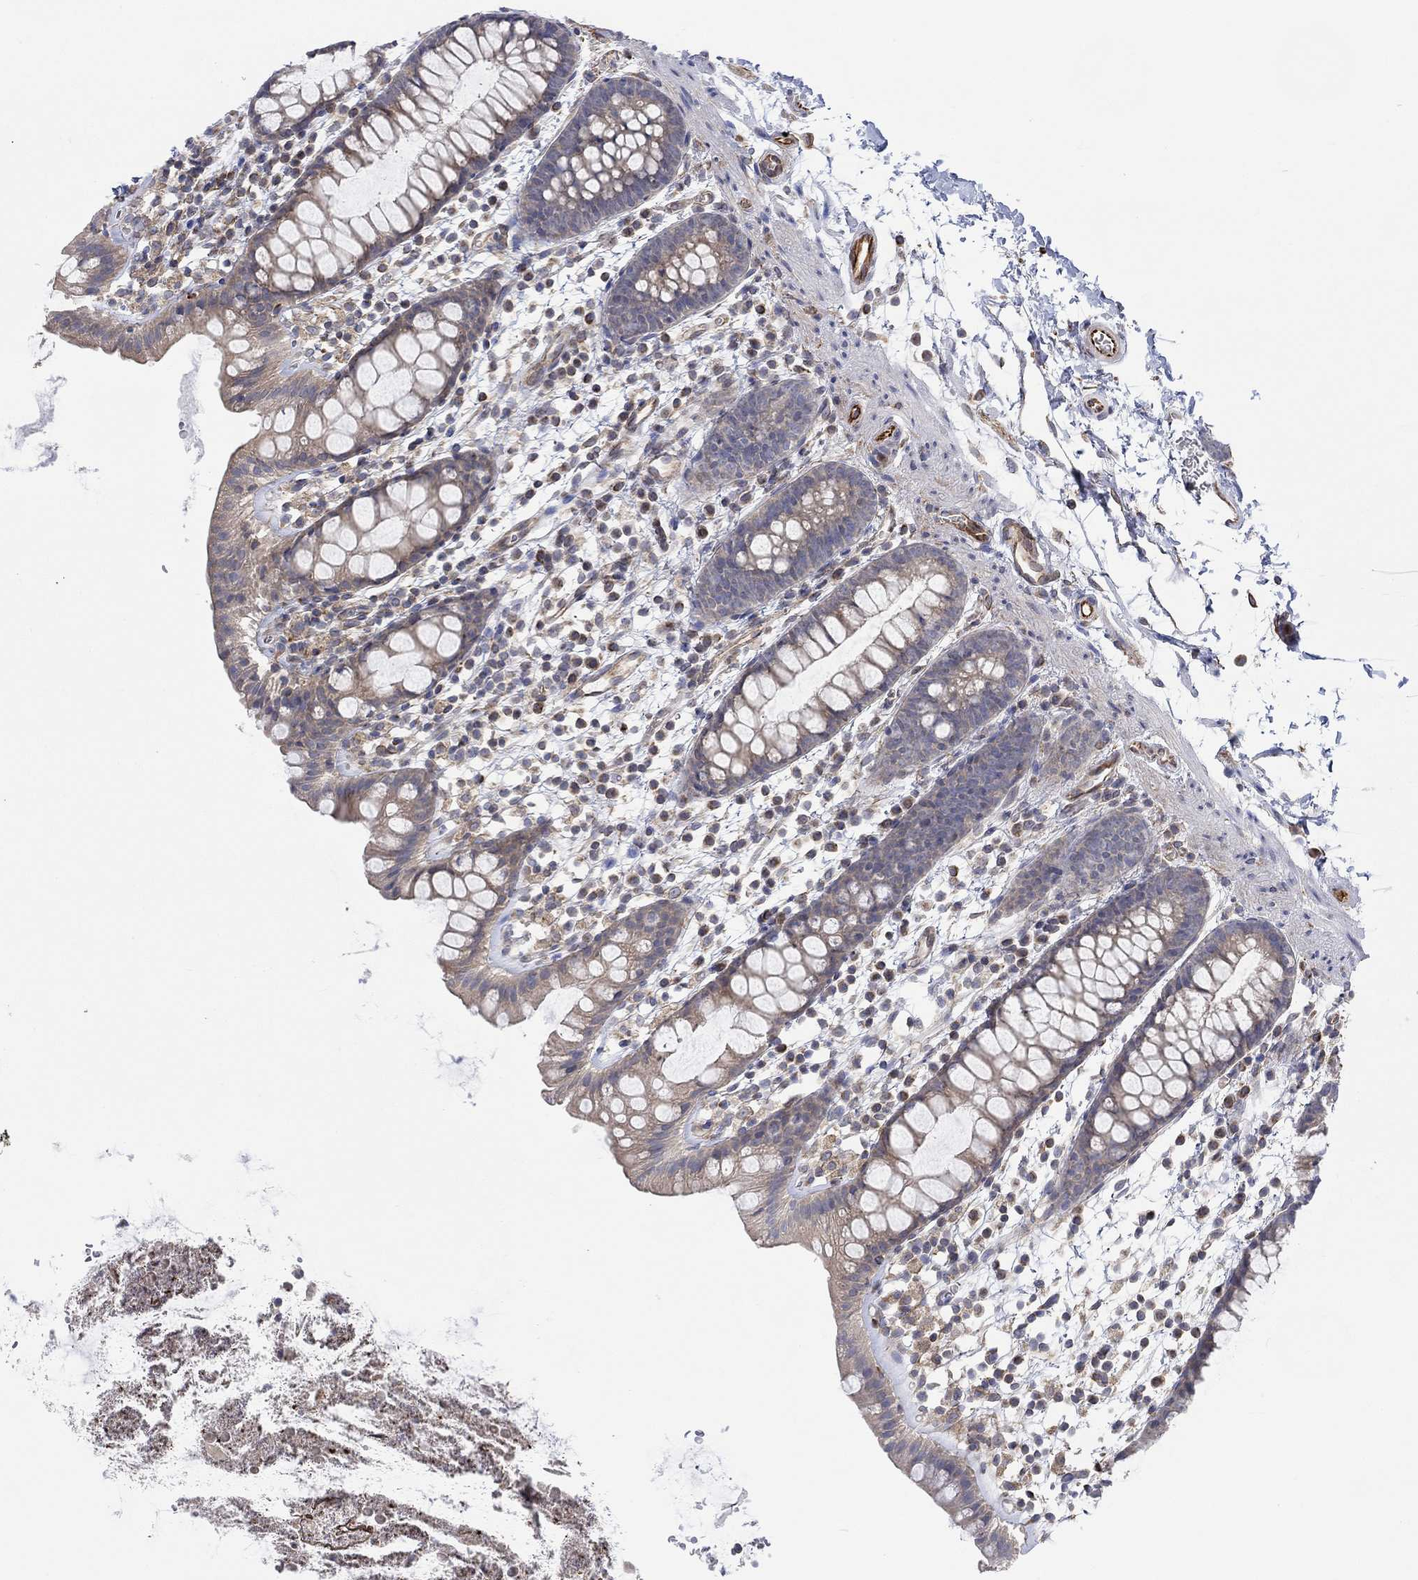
{"staining": {"intensity": "moderate", "quantity": "25%-75%", "location": "cytoplasmic/membranous"}, "tissue": "rectum", "cell_type": "Glandular cells", "image_type": "normal", "snomed": [{"axis": "morphology", "description": "Normal tissue, NOS"}, {"axis": "topography", "description": "Rectum"}], "caption": "High-magnification brightfield microscopy of benign rectum stained with DAB (3,3'-diaminobenzidine) (brown) and counterstained with hematoxylin (blue). glandular cells exhibit moderate cytoplasmic/membranous positivity is present in about25%-75% of cells. (Brightfield microscopy of DAB IHC at high magnification).", "gene": "CAMK1D", "patient": {"sex": "male", "age": 57}}